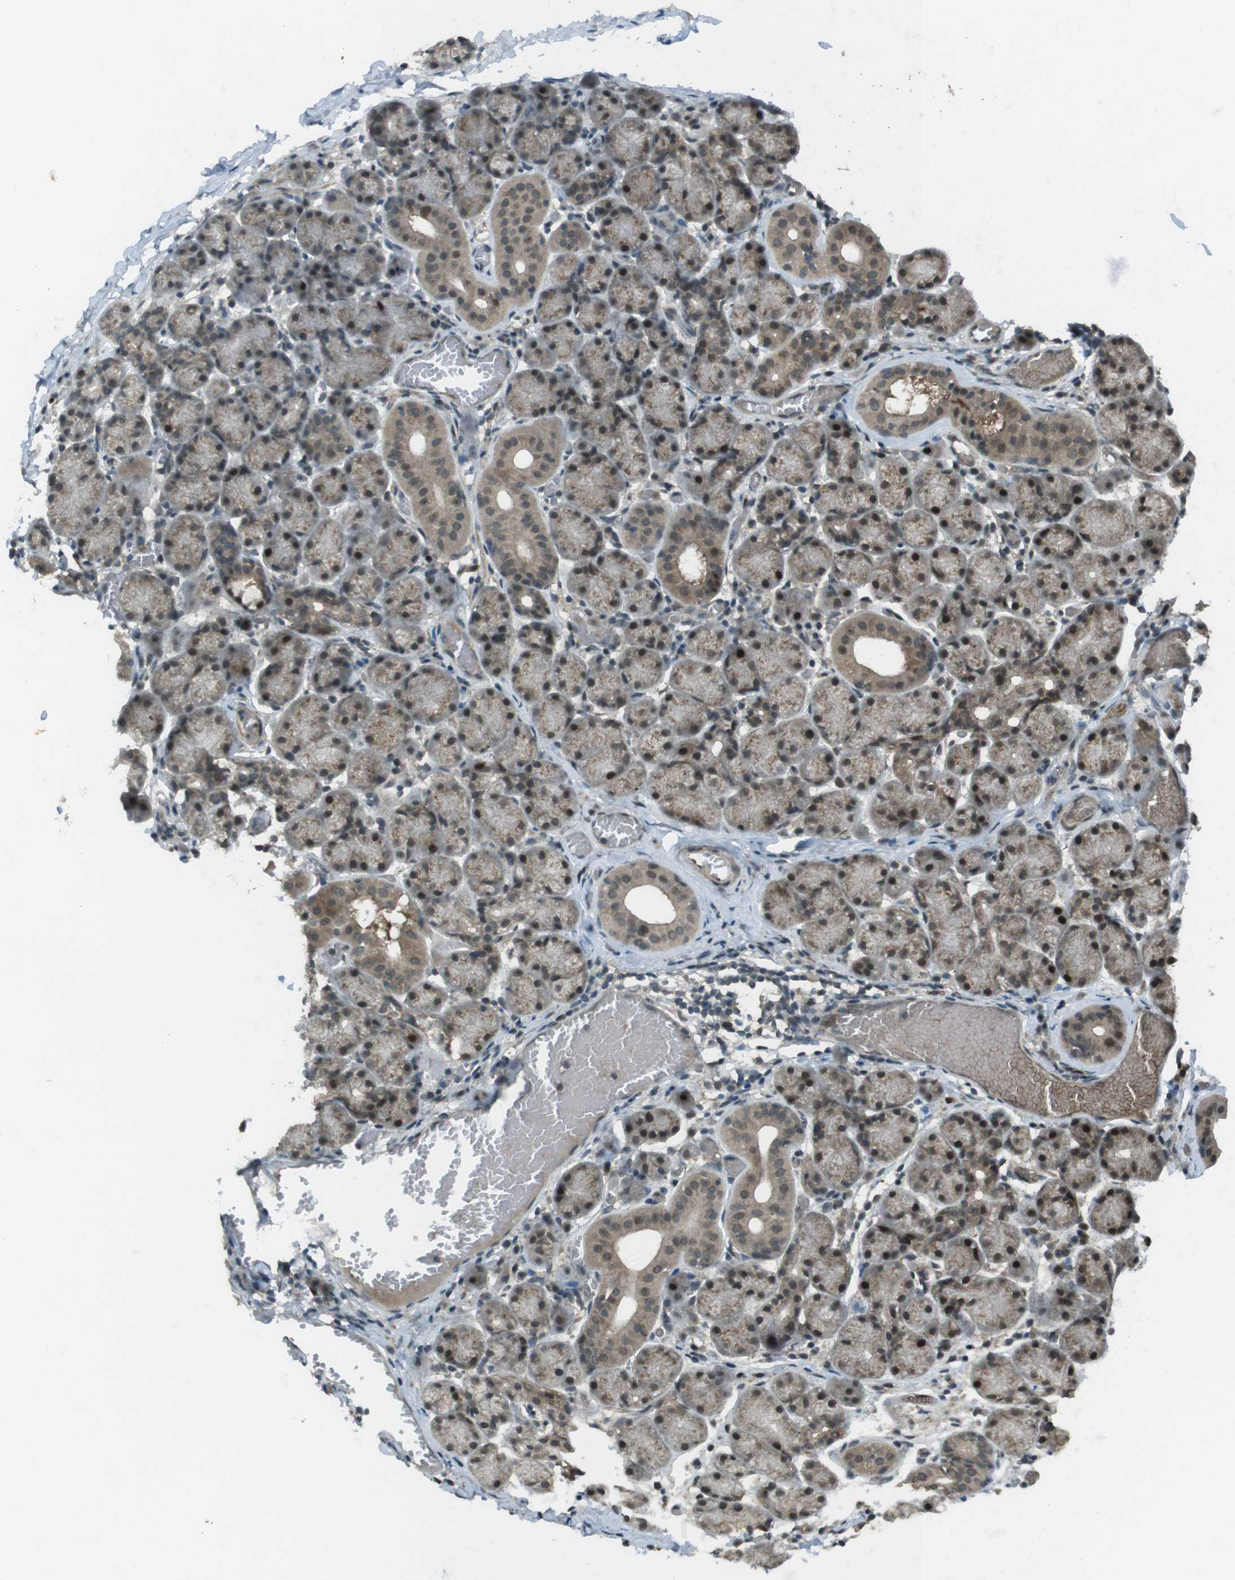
{"staining": {"intensity": "moderate", "quantity": ">75%", "location": "cytoplasmic/membranous,nuclear"}, "tissue": "salivary gland", "cell_type": "Glandular cells", "image_type": "normal", "snomed": [{"axis": "morphology", "description": "Normal tissue, NOS"}, {"axis": "topography", "description": "Salivary gland"}], "caption": "The micrograph shows immunohistochemical staining of unremarkable salivary gland. There is moderate cytoplasmic/membranous,nuclear positivity is appreciated in about >75% of glandular cells. The protein of interest is shown in brown color, while the nuclei are stained blue.", "gene": "SLITRK5", "patient": {"sex": "female", "age": 24}}